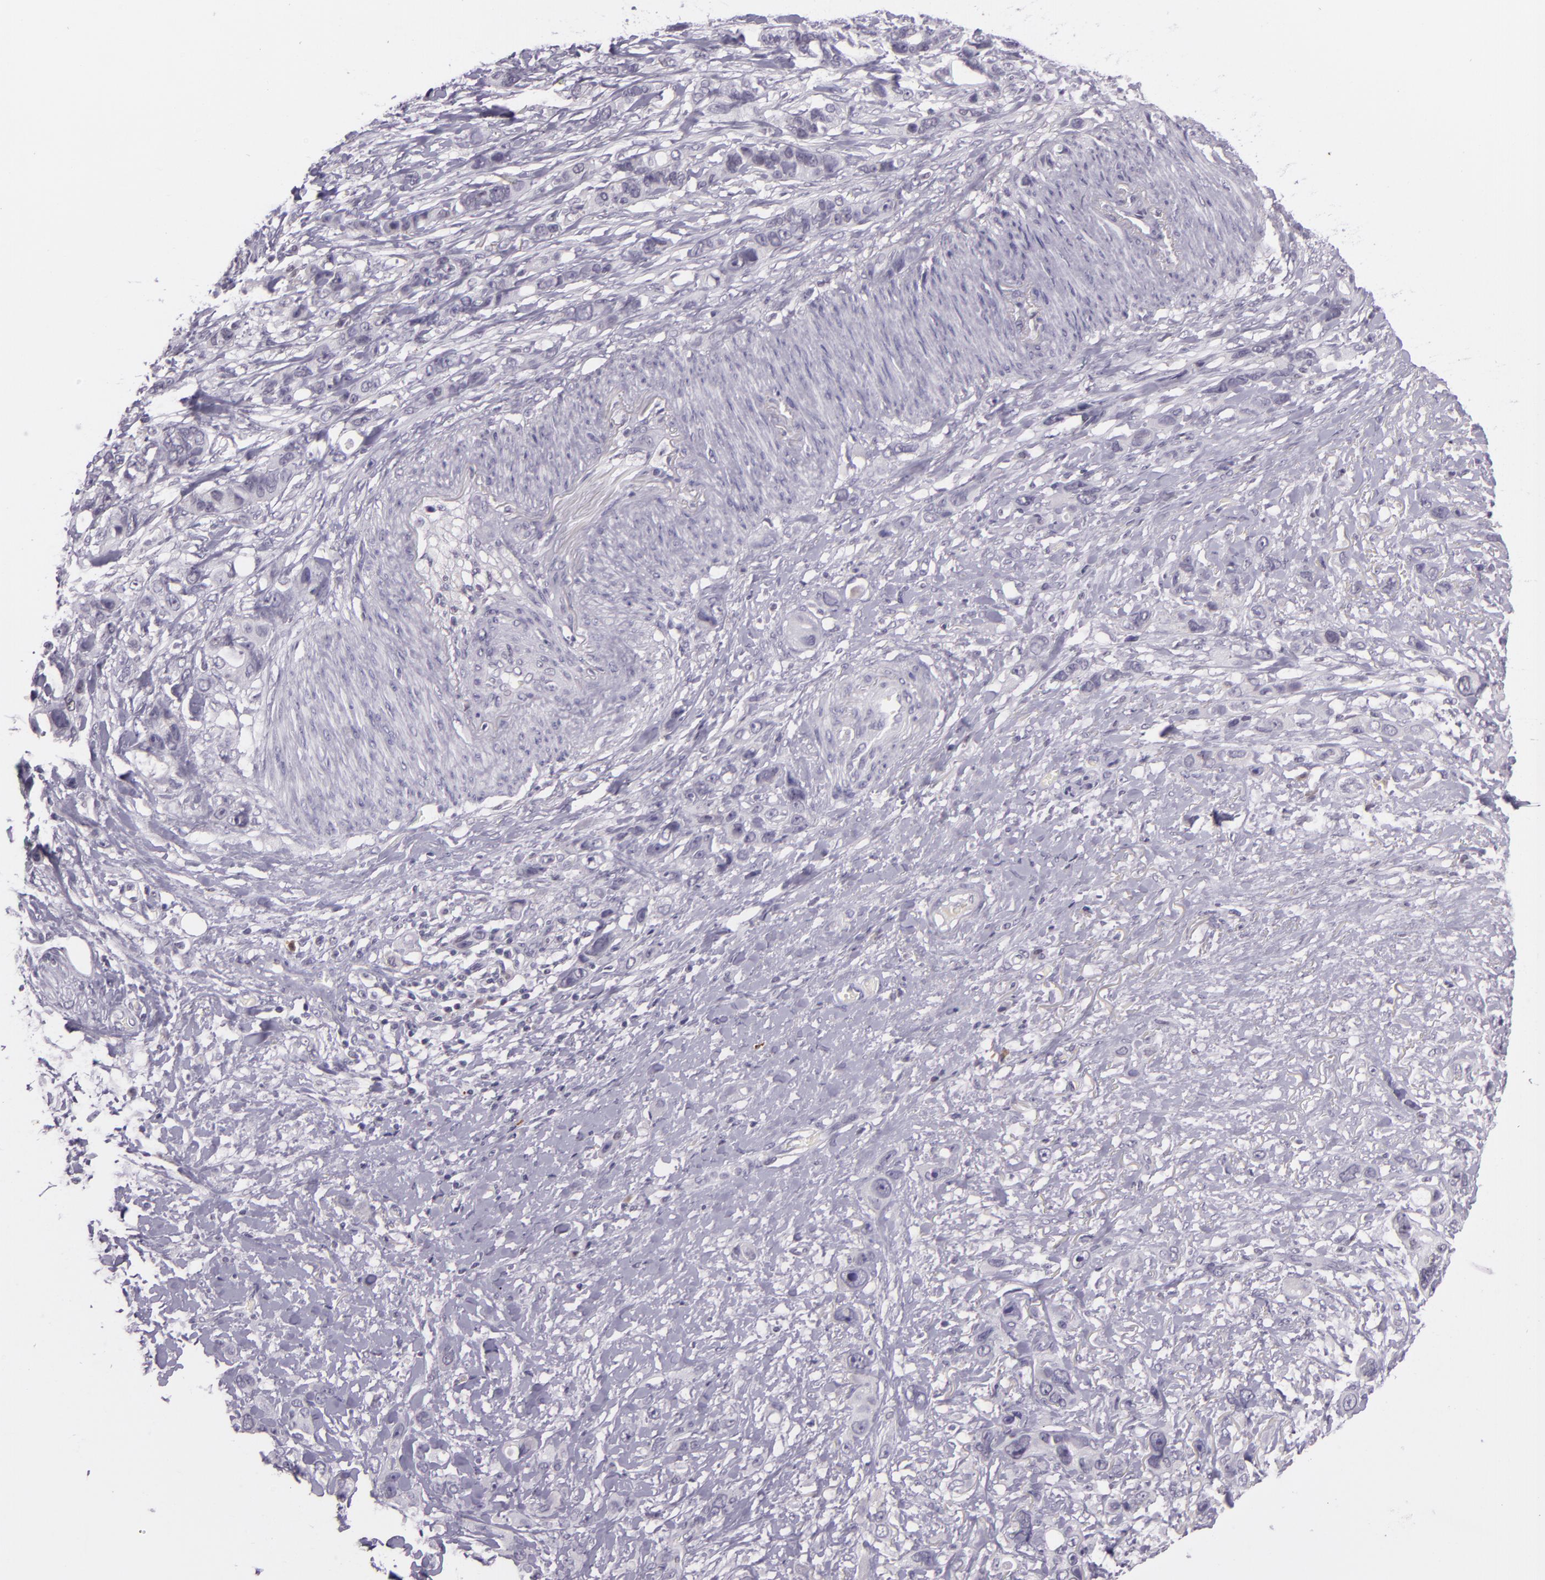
{"staining": {"intensity": "negative", "quantity": "none", "location": "none"}, "tissue": "stomach cancer", "cell_type": "Tumor cells", "image_type": "cancer", "snomed": [{"axis": "morphology", "description": "Adenocarcinoma, NOS"}, {"axis": "topography", "description": "Stomach, upper"}], "caption": "Tumor cells are negative for brown protein staining in stomach cancer.", "gene": "CHEK2", "patient": {"sex": "male", "age": 47}}